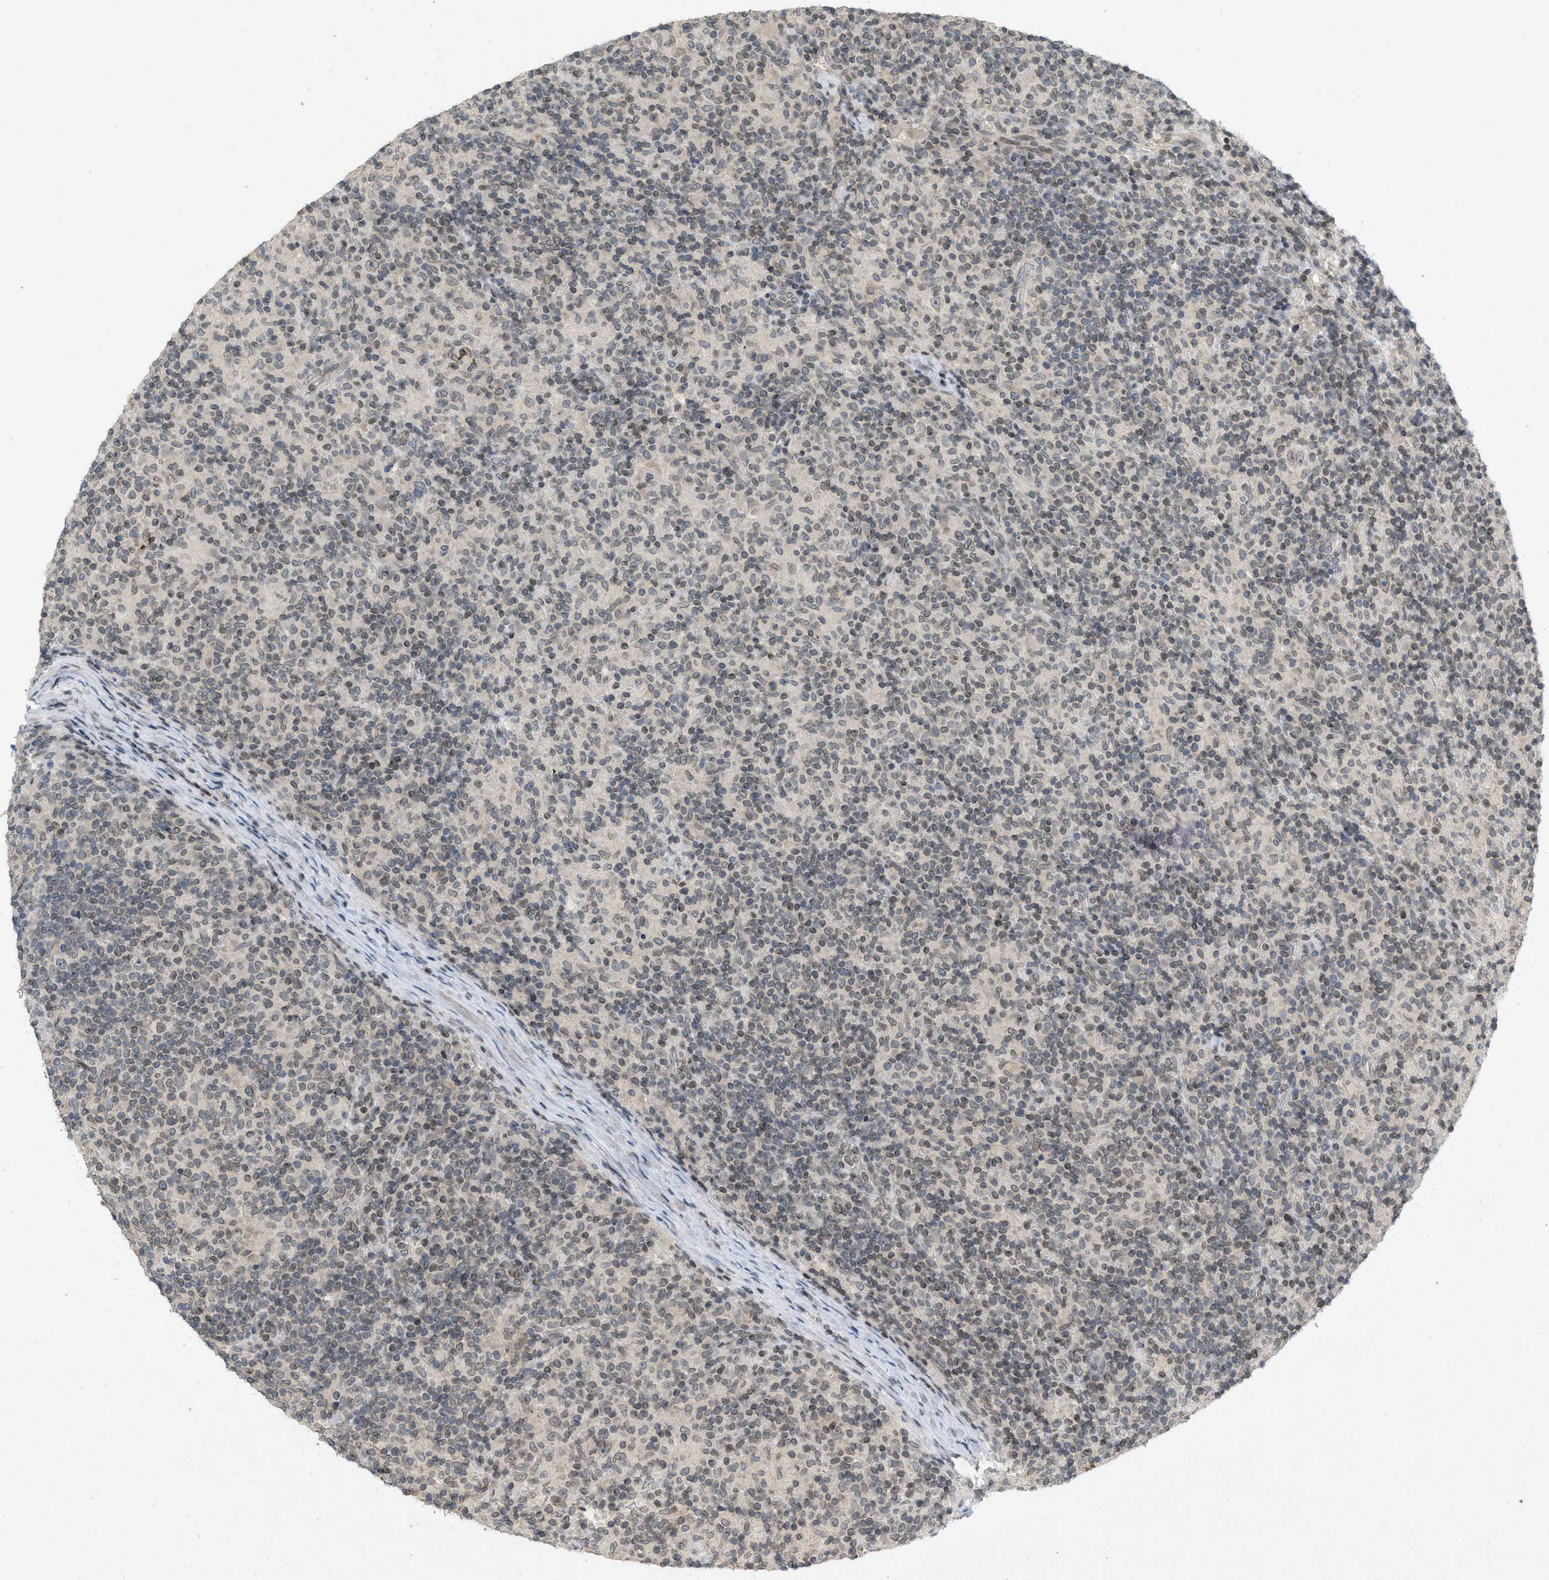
{"staining": {"intensity": "weak", "quantity": "25%-75%", "location": "cytoplasmic/membranous,nuclear"}, "tissue": "lymphoma", "cell_type": "Tumor cells", "image_type": "cancer", "snomed": [{"axis": "morphology", "description": "Hodgkin's disease, NOS"}, {"axis": "topography", "description": "Lymph node"}], "caption": "IHC (DAB) staining of Hodgkin's disease reveals weak cytoplasmic/membranous and nuclear protein positivity in approximately 25%-75% of tumor cells. (DAB (3,3'-diaminobenzidine) IHC with brightfield microscopy, high magnification).", "gene": "ABHD6", "patient": {"sex": "male", "age": 70}}